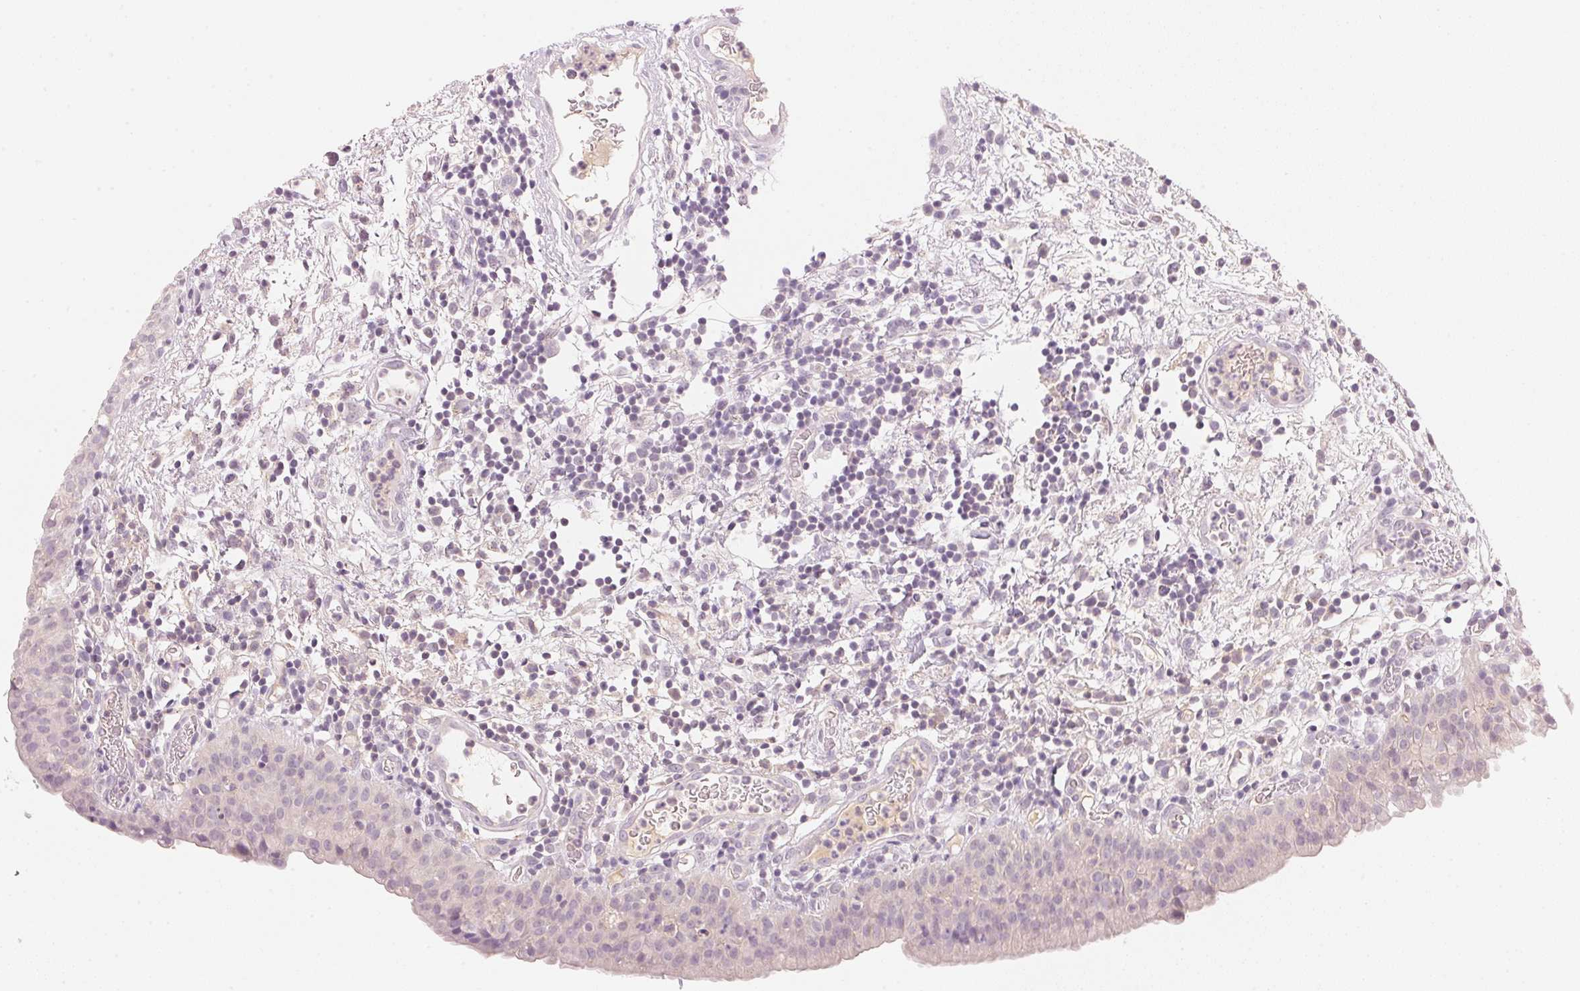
{"staining": {"intensity": "negative", "quantity": "none", "location": "none"}, "tissue": "urinary bladder", "cell_type": "Urothelial cells", "image_type": "normal", "snomed": [{"axis": "morphology", "description": "Normal tissue, NOS"}, {"axis": "morphology", "description": "Inflammation, NOS"}, {"axis": "topography", "description": "Urinary bladder"}], "caption": "There is no significant positivity in urothelial cells of urinary bladder.", "gene": "HOXB13", "patient": {"sex": "male", "age": 57}}